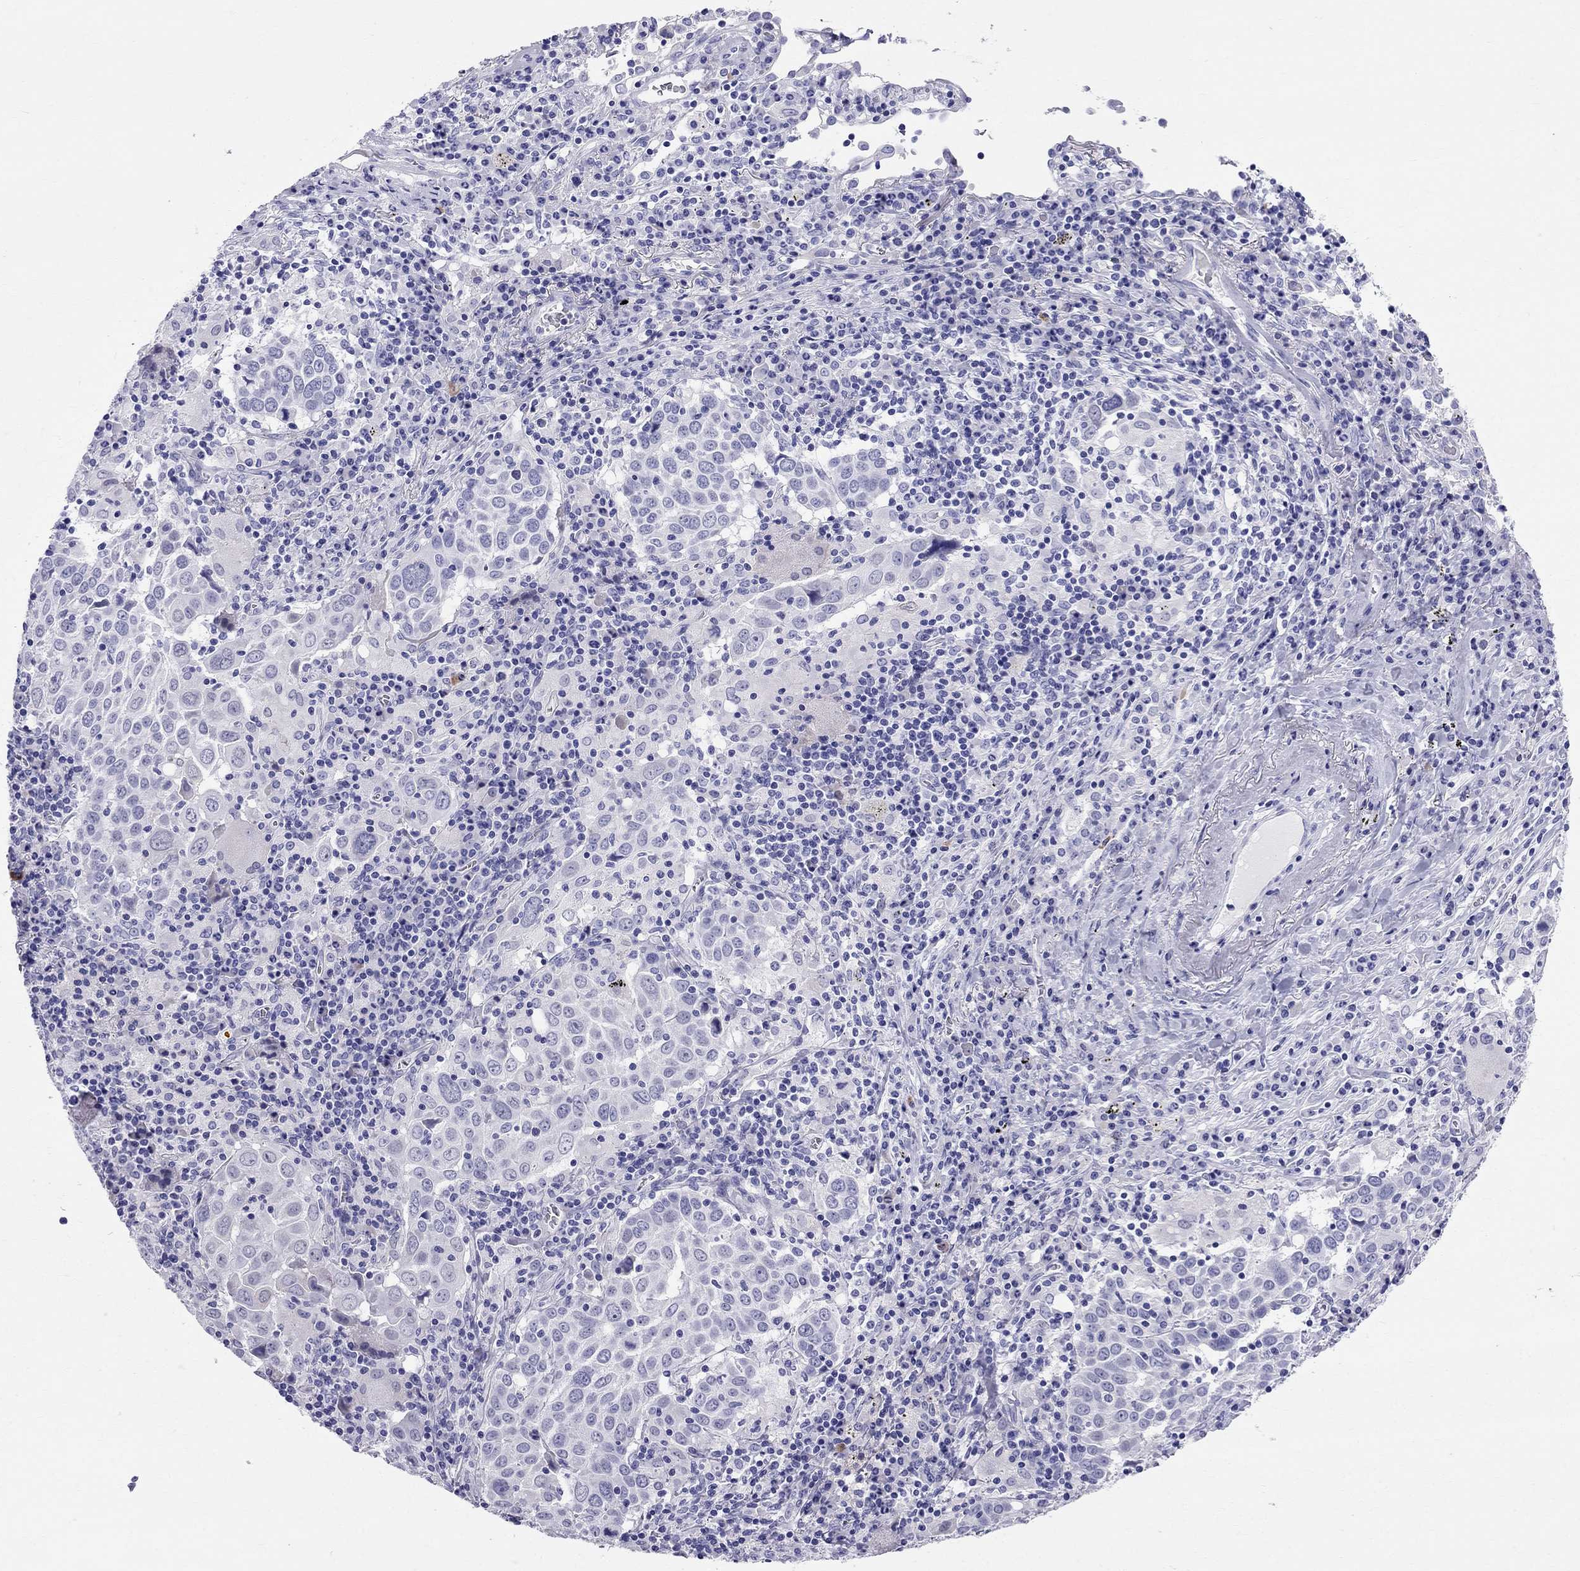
{"staining": {"intensity": "negative", "quantity": "none", "location": "none"}, "tissue": "lung cancer", "cell_type": "Tumor cells", "image_type": "cancer", "snomed": [{"axis": "morphology", "description": "Squamous cell carcinoma, NOS"}, {"axis": "topography", "description": "Lung"}], "caption": "Tumor cells are negative for protein expression in human squamous cell carcinoma (lung).", "gene": "DNAAF6", "patient": {"sex": "male", "age": 57}}